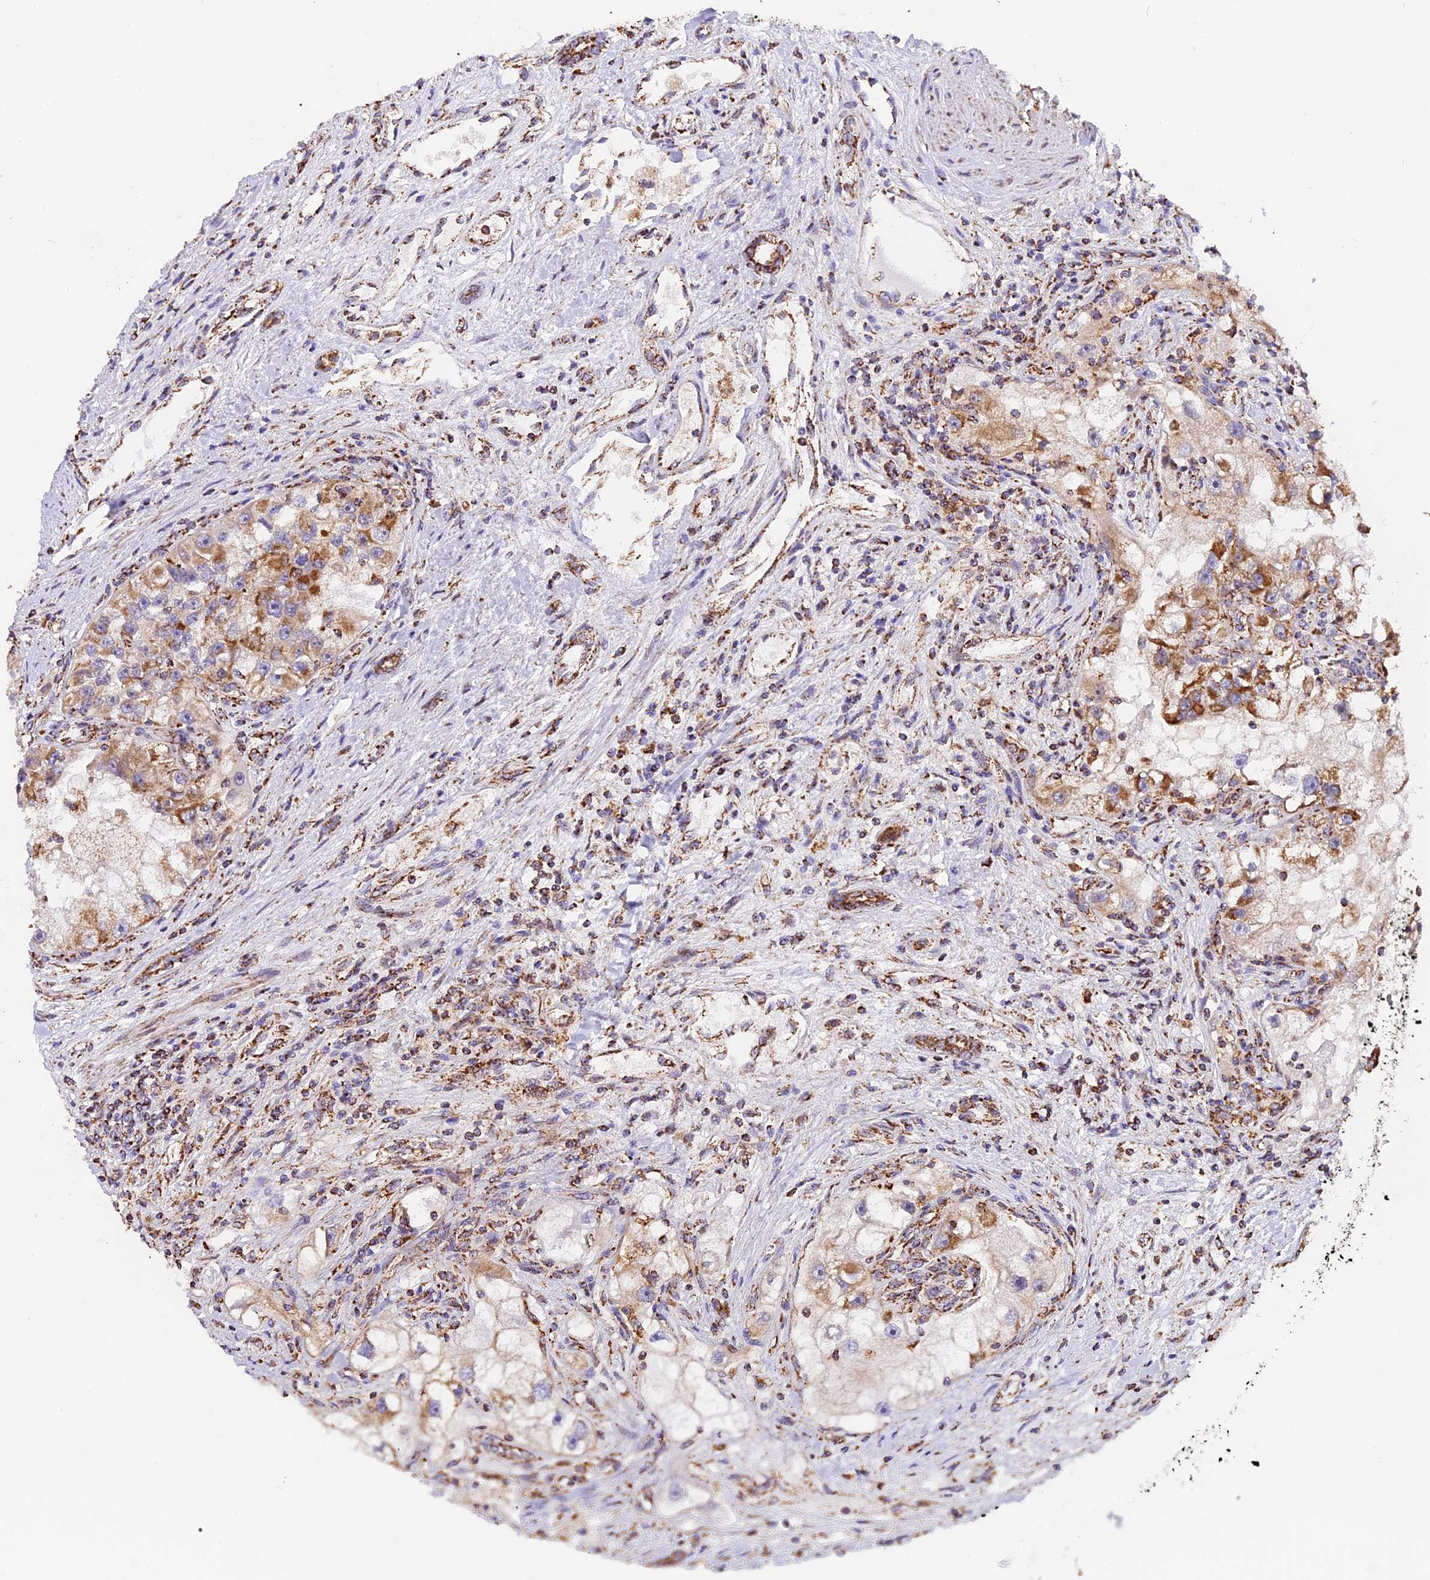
{"staining": {"intensity": "strong", "quantity": "25%-75%", "location": "cytoplasmic/membranous"}, "tissue": "renal cancer", "cell_type": "Tumor cells", "image_type": "cancer", "snomed": [{"axis": "morphology", "description": "Adenocarcinoma, NOS"}, {"axis": "topography", "description": "Kidney"}], "caption": "High-magnification brightfield microscopy of renal adenocarcinoma stained with DAB (brown) and counterstained with hematoxylin (blue). tumor cells exhibit strong cytoplasmic/membranous staining is present in about25%-75% of cells.", "gene": "NDUFA8", "patient": {"sex": "male", "age": 63}}